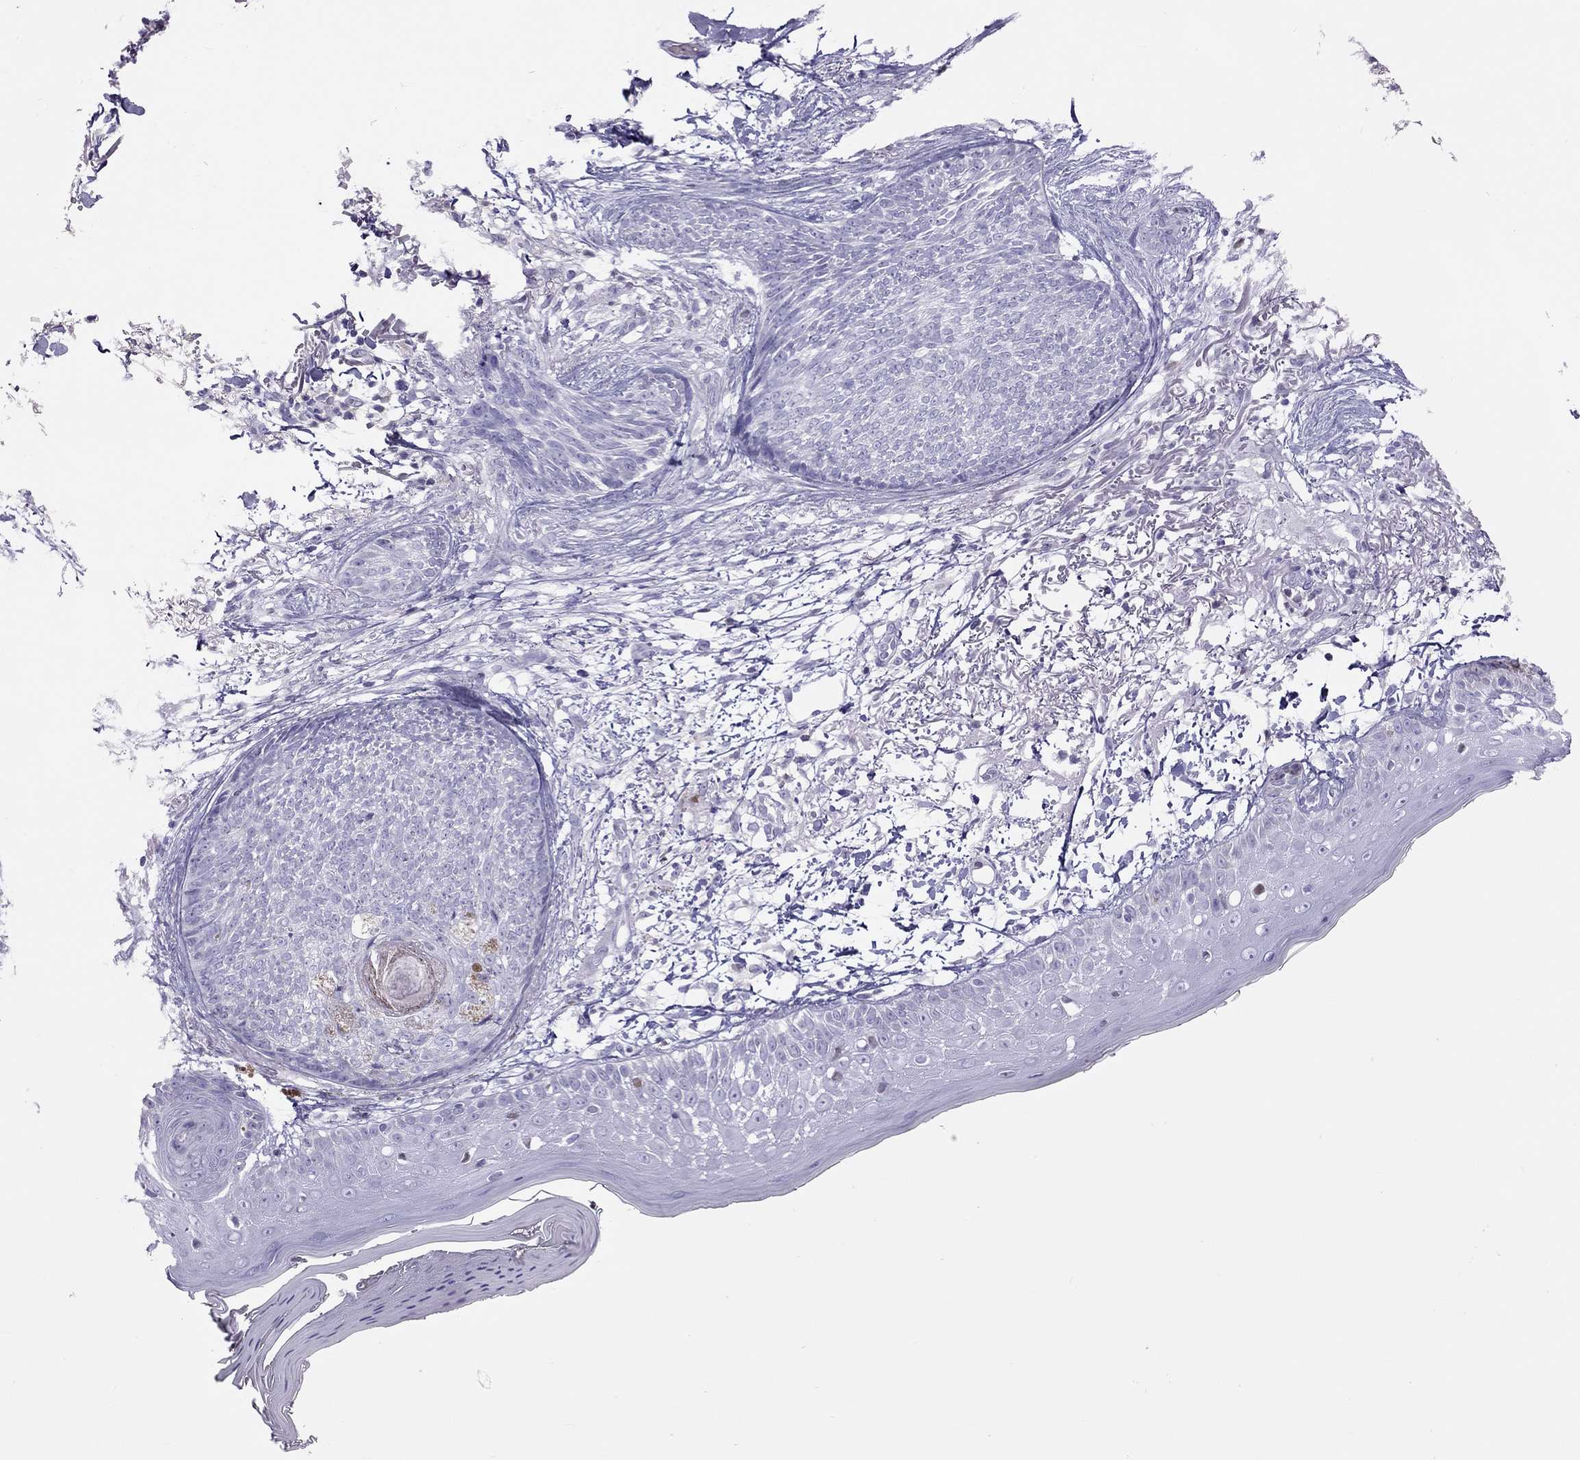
{"staining": {"intensity": "negative", "quantity": "none", "location": "none"}, "tissue": "skin cancer", "cell_type": "Tumor cells", "image_type": "cancer", "snomed": [{"axis": "morphology", "description": "Normal tissue, NOS"}, {"axis": "morphology", "description": "Basal cell carcinoma"}, {"axis": "topography", "description": "Skin"}], "caption": "Skin basal cell carcinoma was stained to show a protein in brown. There is no significant expression in tumor cells.", "gene": "STAG3", "patient": {"sex": "male", "age": 84}}